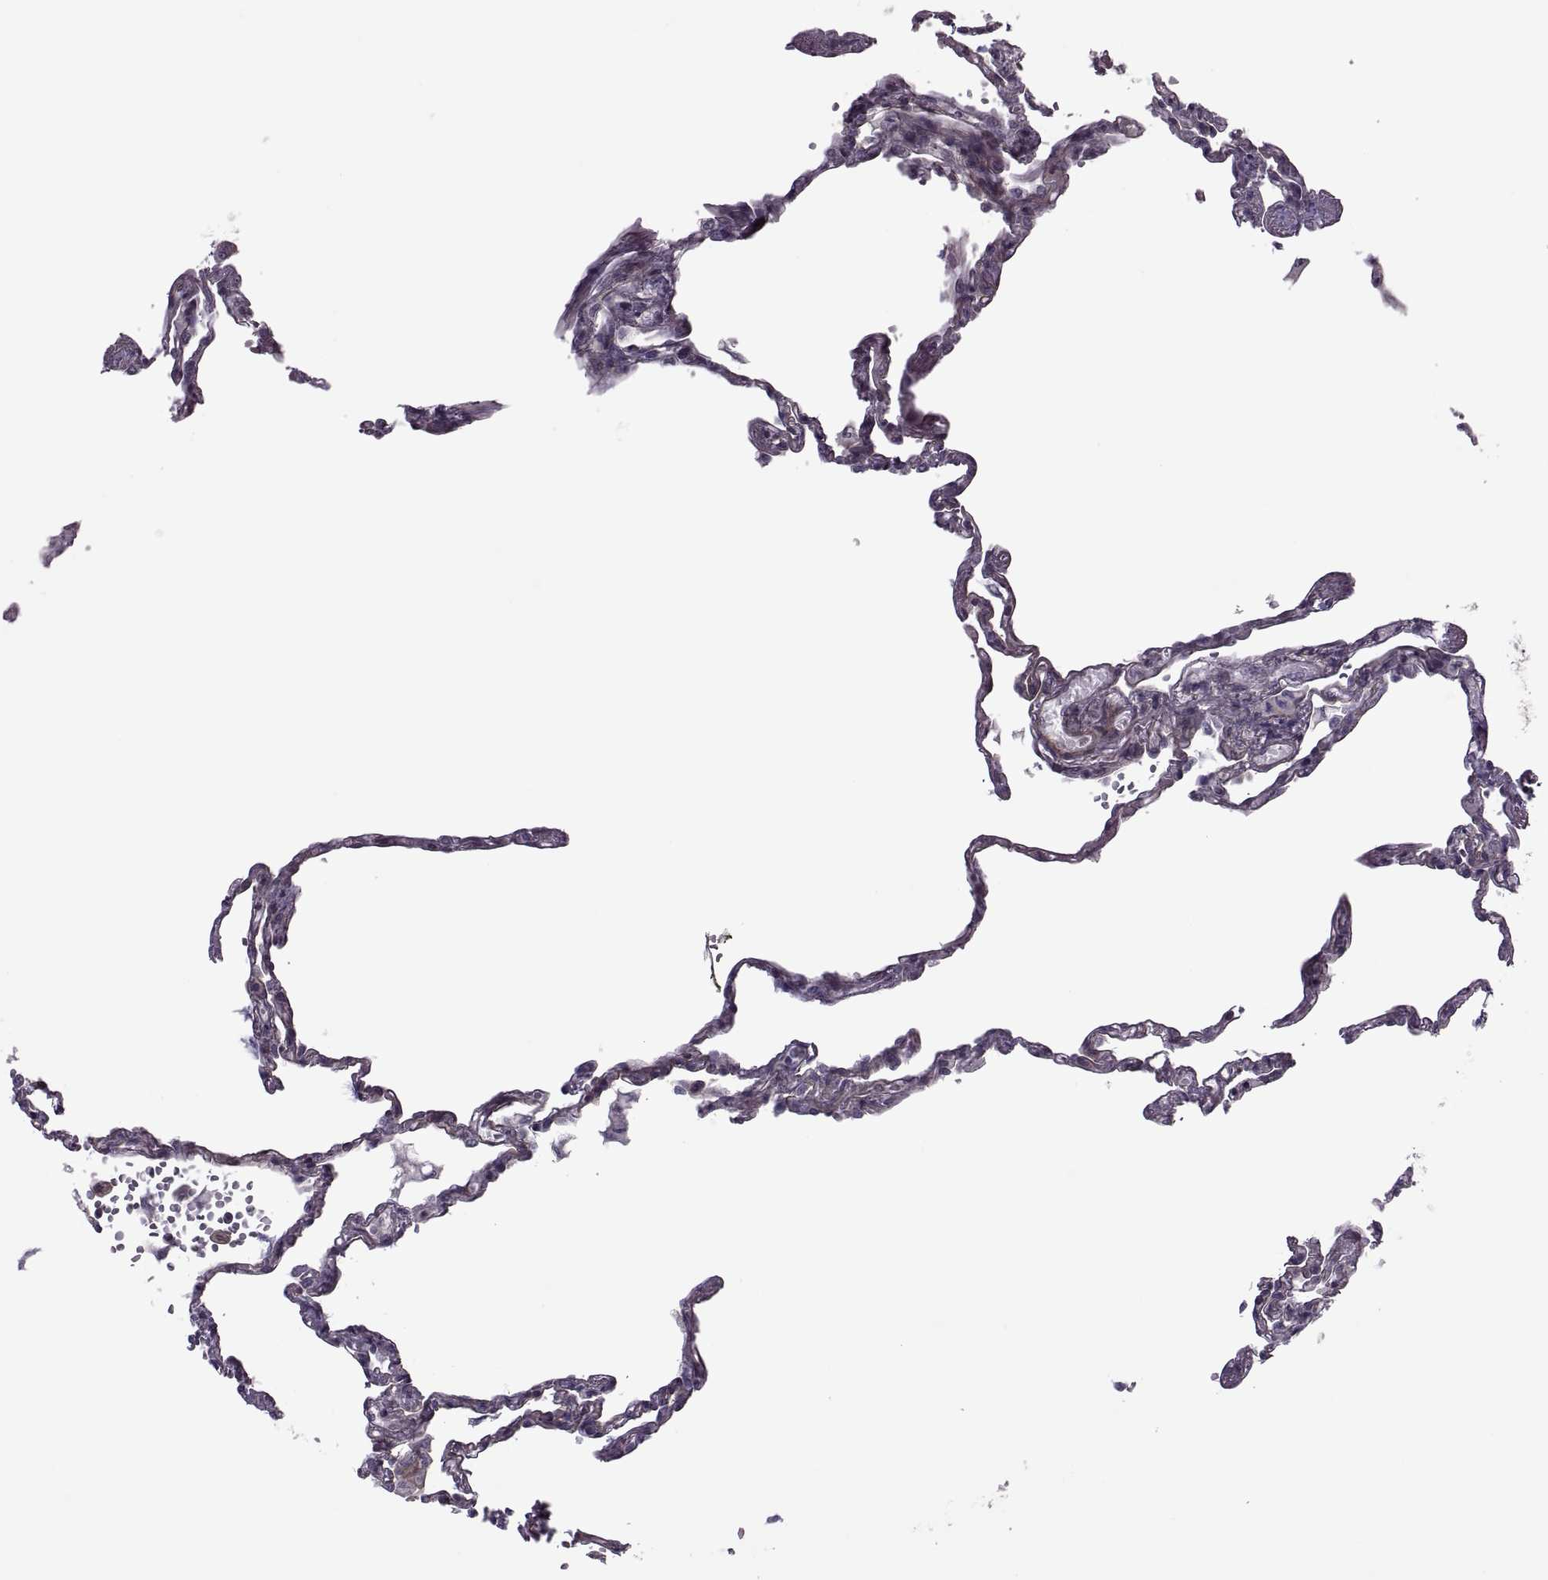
{"staining": {"intensity": "negative", "quantity": "none", "location": "none"}, "tissue": "lung", "cell_type": "Alveolar cells", "image_type": "normal", "snomed": [{"axis": "morphology", "description": "Normal tissue, NOS"}, {"axis": "topography", "description": "Lung"}], "caption": "This is an immunohistochemistry (IHC) photomicrograph of unremarkable lung. There is no expression in alveolar cells.", "gene": "ODF3", "patient": {"sex": "male", "age": 78}}